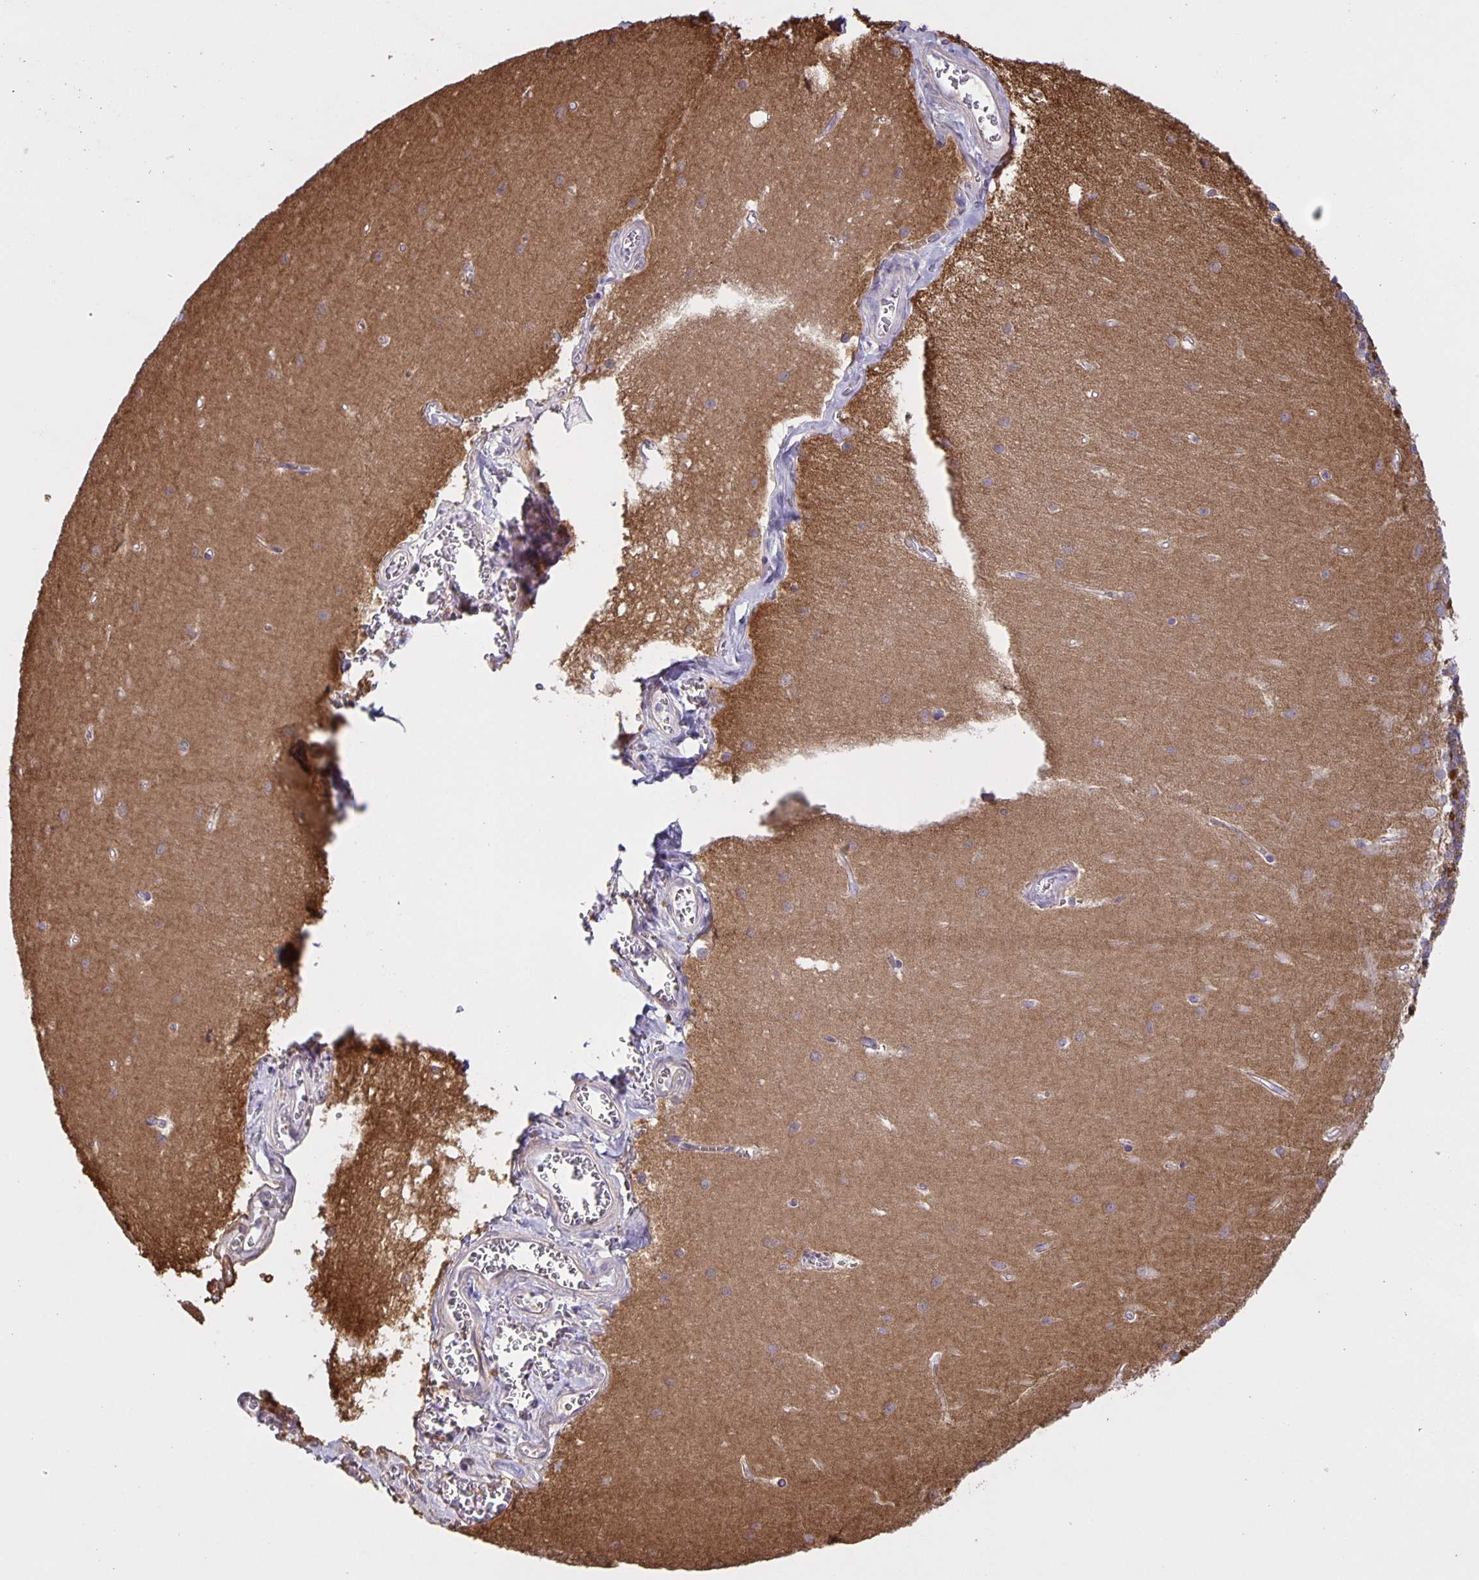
{"staining": {"intensity": "strong", "quantity": "<25%", "location": "cytoplasmic/membranous"}, "tissue": "cerebellum", "cell_type": "Cells in granular layer", "image_type": "normal", "snomed": [{"axis": "morphology", "description": "Normal tissue, NOS"}, {"axis": "topography", "description": "Cerebellum"}], "caption": "A high-resolution histopathology image shows IHC staining of normal cerebellum, which displays strong cytoplasmic/membranous staining in about <25% of cells in granular layer.", "gene": "SRCIN1", "patient": {"sex": "male", "age": 37}}